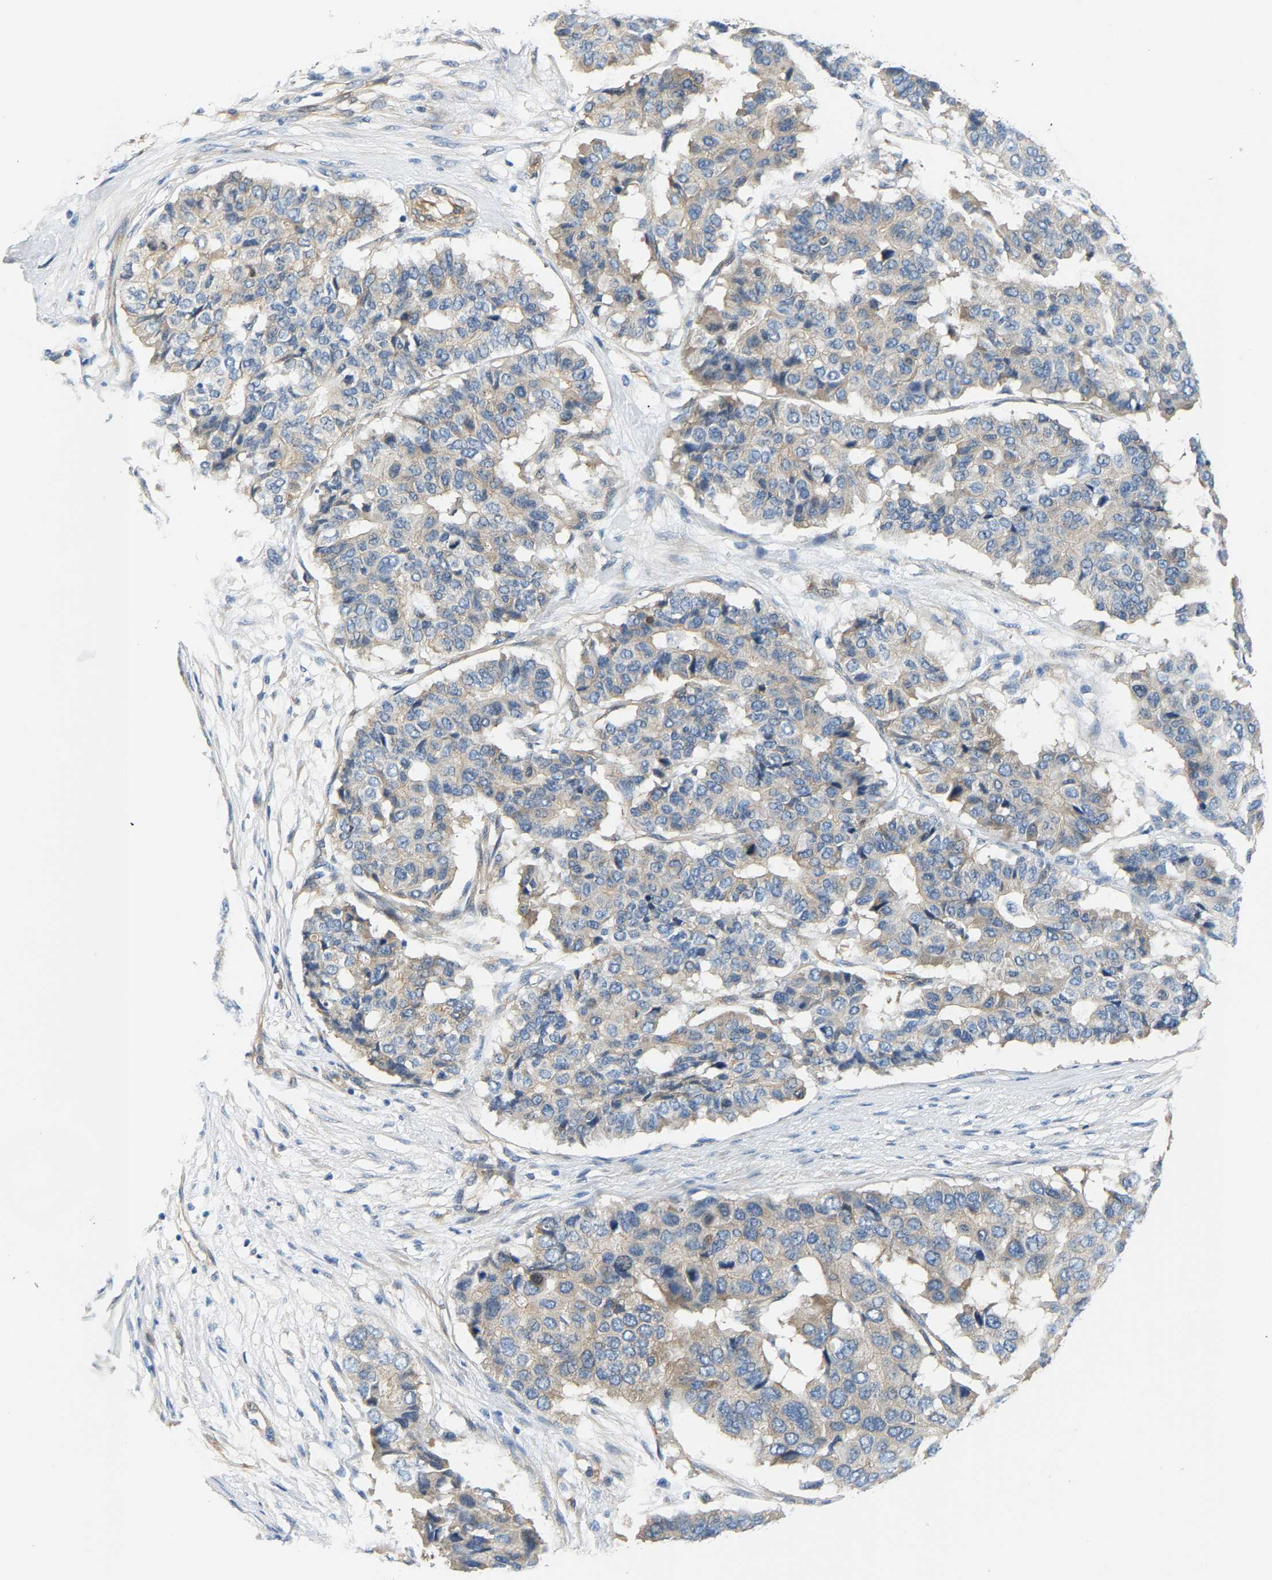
{"staining": {"intensity": "weak", "quantity": "<25%", "location": "cytoplasmic/membranous"}, "tissue": "pancreatic cancer", "cell_type": "Tumor cells", "image_type": "cancer", "snomed": [{"axis": "morphology", "description": "Adenocarcinoma, NOS"}, {"axis": "topography", "description": "Pancreas"}], "caption": "Immunohistochemistry (IHC) histopathology image of neoplastic tissue: pancreatic cancer (adenocarcinoma) stained with DAB demonstrates no significant protein staining in tumor cells.", "gene": "PAWR", "patient": {"sex": "male", "age": 50}}